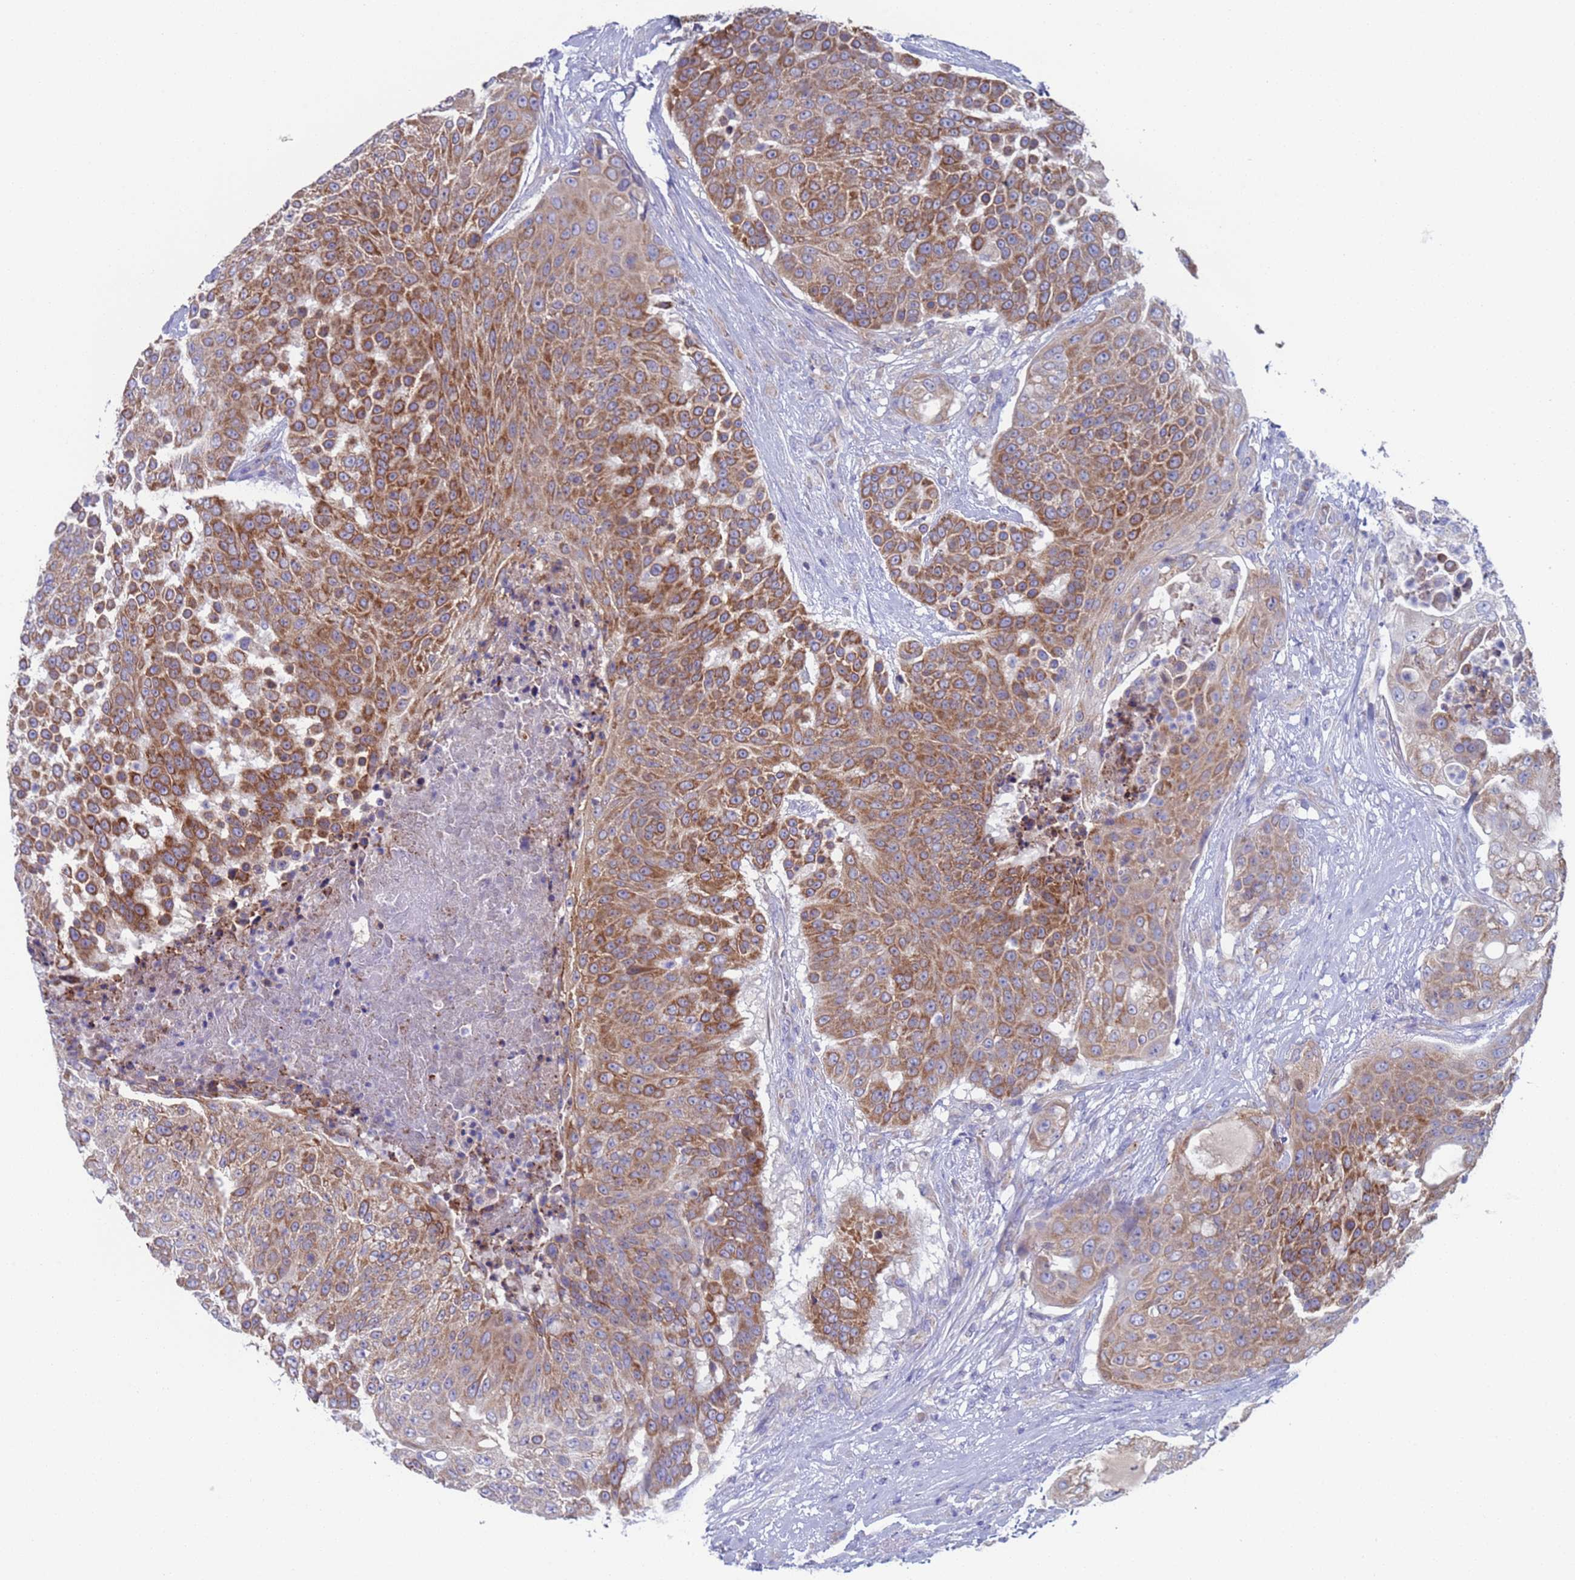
{"staining": {"intensity": "moderate", "quantity": ">75%", "location": "cytoplasmic/membranous"}, "tissue": "urothelial cancer", "cell_type": "Tumor cells", "image_type": "cancer", "snomed": [{"axis": "morphology", "description": "Urothelial carcinoma, High grade"}, {"axis": "topography", "description": "Urinary bladder"}], "caption": "An immunohistochemistry (IHC) photomicrograph of neoplastic tissue is shown. Protein staining in brown shows moderate cytoplasmic/membranous positivity in urothelial carcinoma (high-grade) within tumor cells.", "gene": "PET117", "patient": {"sex": "female", "age": 63}}